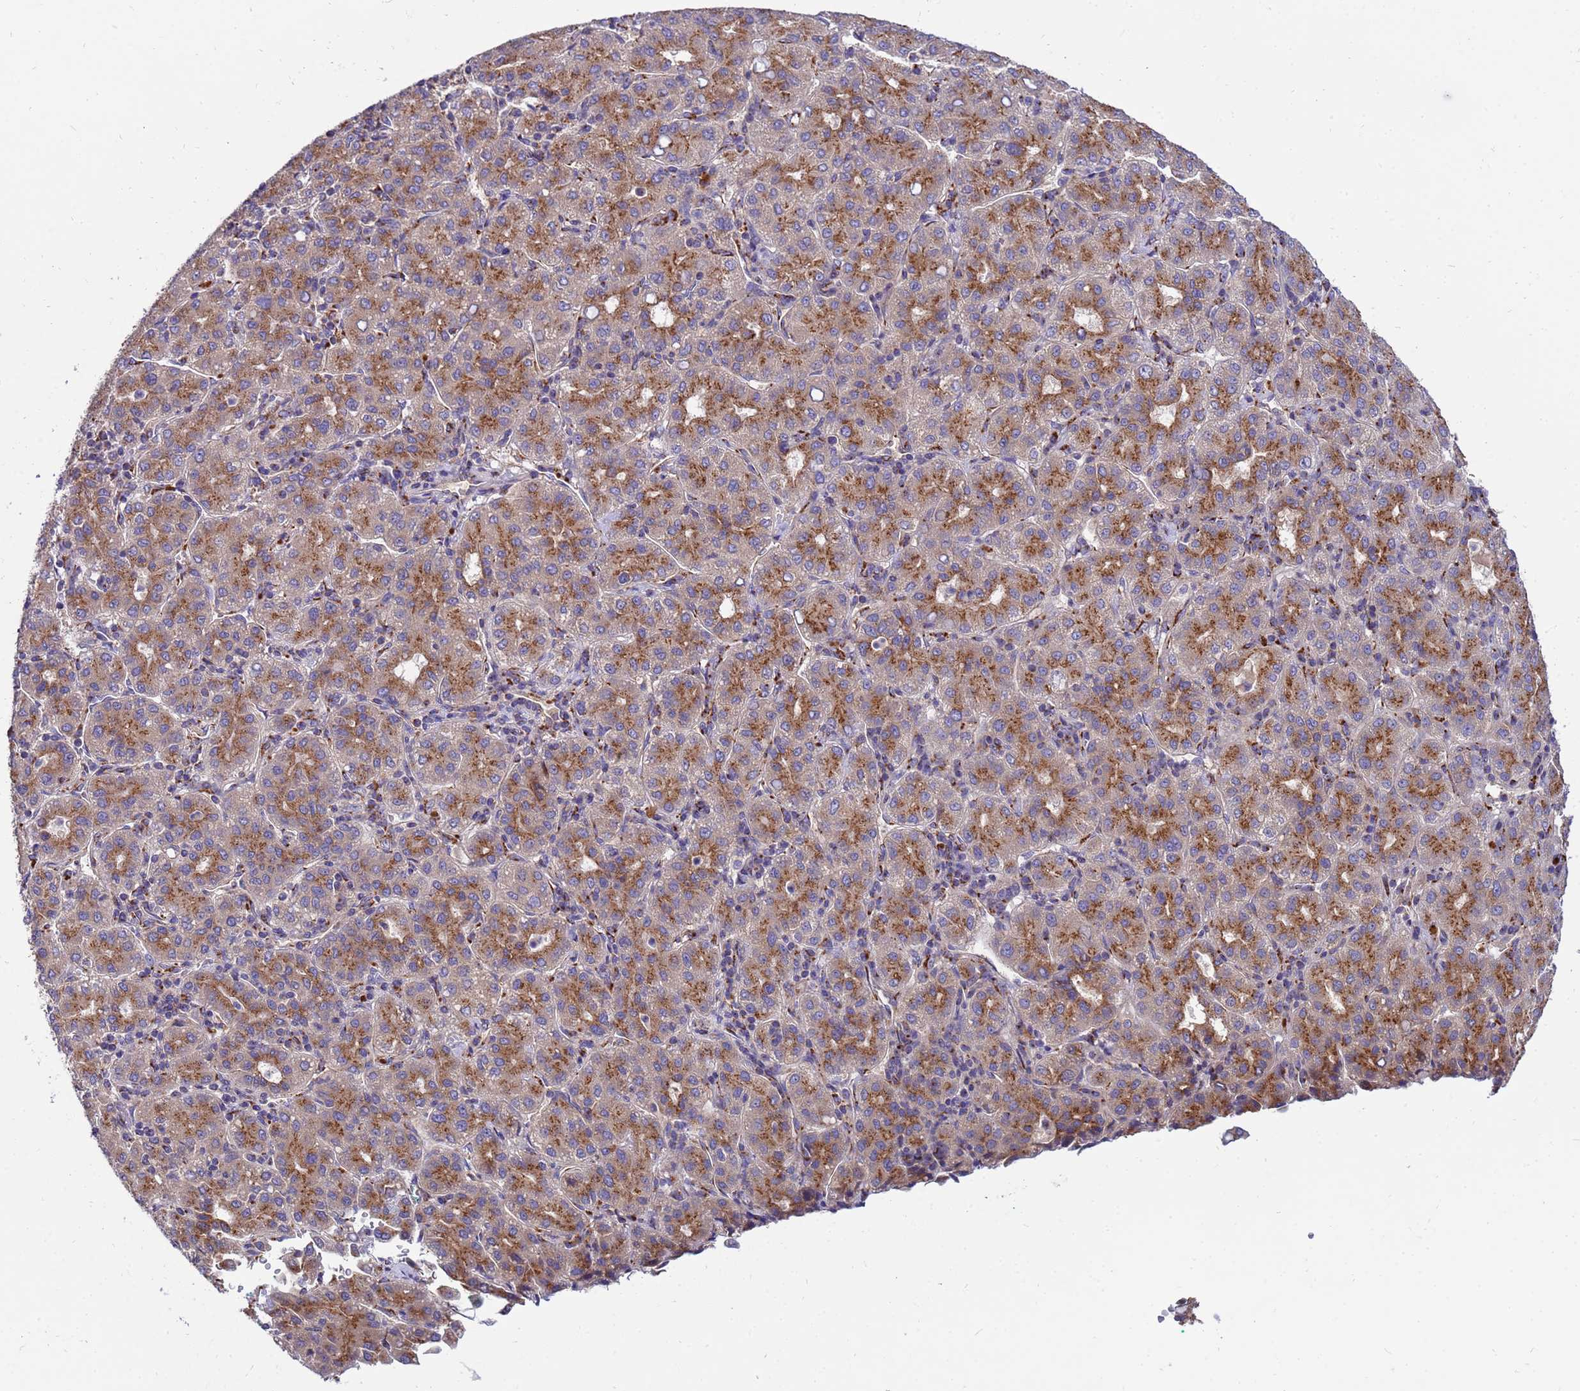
{"staining": {"intensity": "moderate", "quantity": ">75%", "location": "cytoplasmic/membranous"}, "tissue": "liver cancer", "cell_type": "Tumor cells", "image_type": "cancer", "snomed": [{"axis": "morphology", "description": "Carcinoma, Hepatocellular, NOS"}, {"axis": "topography", "description": "Liver"}], "caption": "Brown immunohistochemical staining in hepatocellular carcinoma (liver) shows moderate cytoplasmic/membranous expression in approximately >75% of tumor cells. Nuclei are stained in blue.", "gene": "HPS3", "patient": {"sex": "male", "age": 65}}